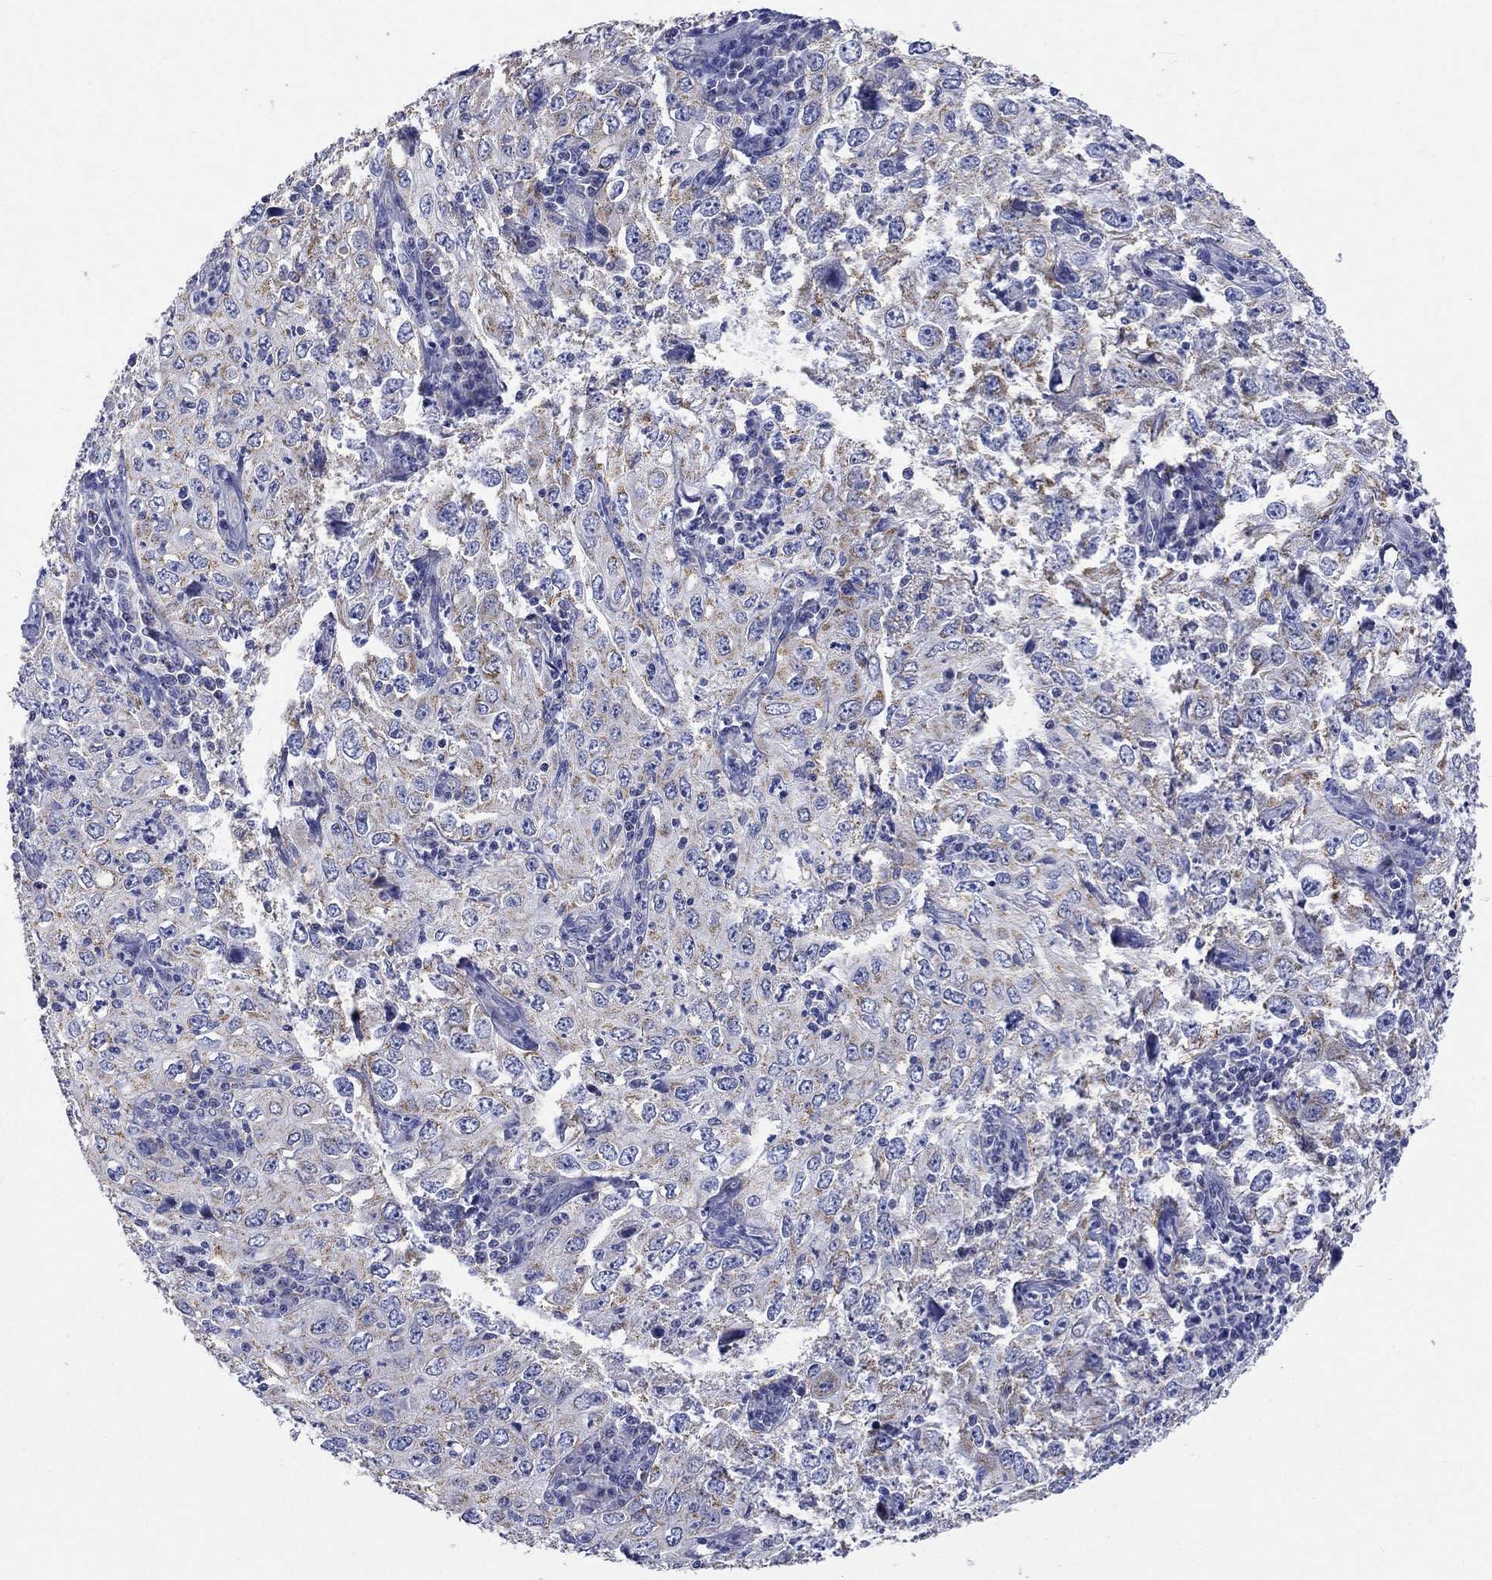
{"staining": {"intensity": "moderate", "quantity": ">75%", "location": "cytoplasmic/membranous"}, "tissue": "cervical cancer", "cell_type": "Tumor cells", "image_type": "cancer", "snomed": [{"axis": "morphology", "description": "Squamous cell carcinoma, NOS"}, {"axis": "topography", "description": "Cervix"}], "caption": "There is medium levels of moderate cytoplasmic/membranous expression in tumor cells of squamous cell carcinoma (cervical), as demonstrated by immunohistochemical staining (brown color).", "gene": "CLVS1", "patient": {"sex": "female", "age": 24}}